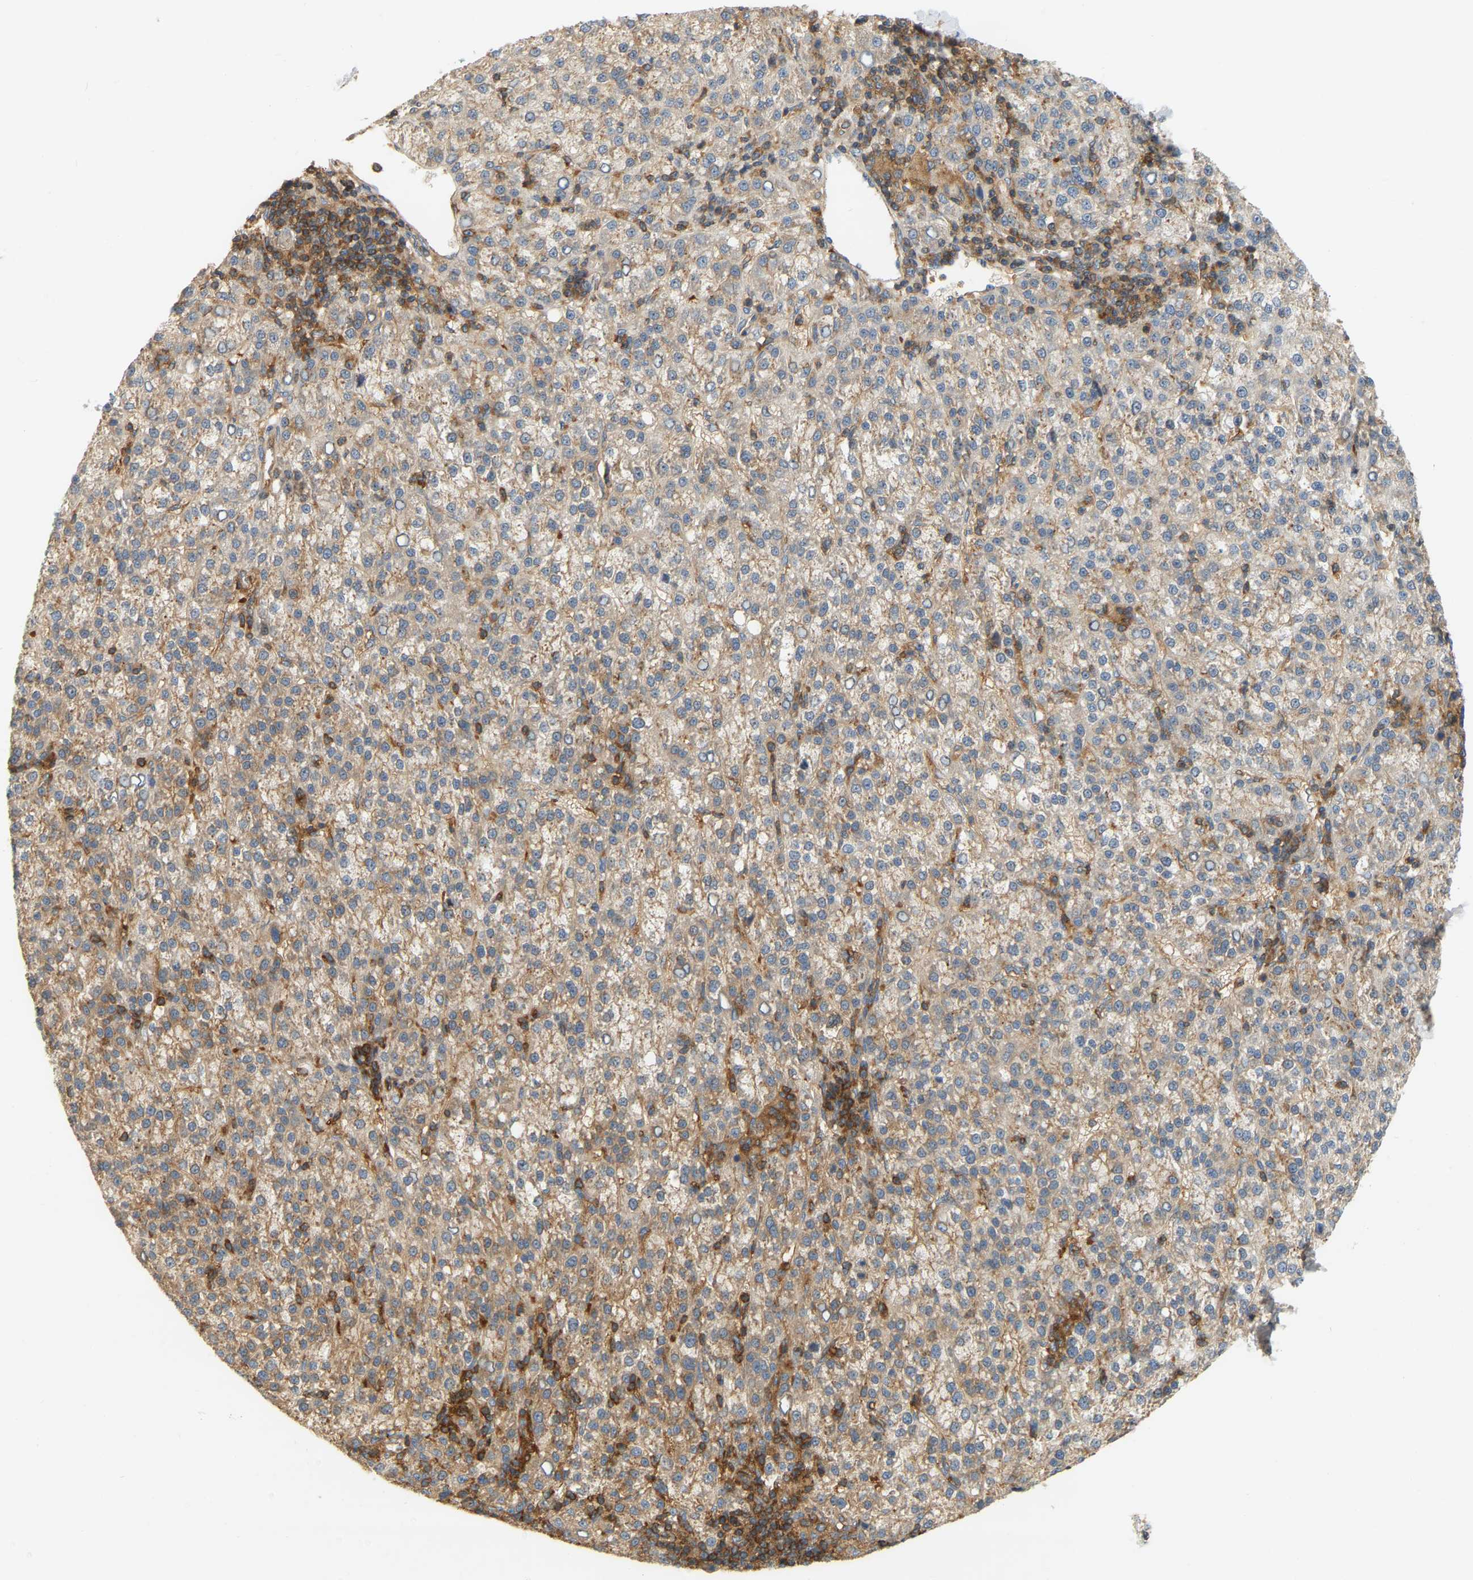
{"staining": {"intensity": "weak", "quantity": ">75%", "location": "cytoplasmic/membranous"}, "tissue": "liver cancer", "cell_type": "Tumor cells", "image_type": "cancer", "snomed": [{"axis": "morphology", "description": "Carcinoma, Hepatocellular, NOS"}, {"axis": "topography", "description": "Liver"}], "caption": "Immunohistochemistry (IHC) histopathology image of liver hepatocellular carcinoma stained for a protein (brown), which displays low levels of weak cytoplasmic/membranous staining in approximately >75% of tumor cells.", "gene": "AKAP13", "patient": {"sex": "female", "age": 58}}